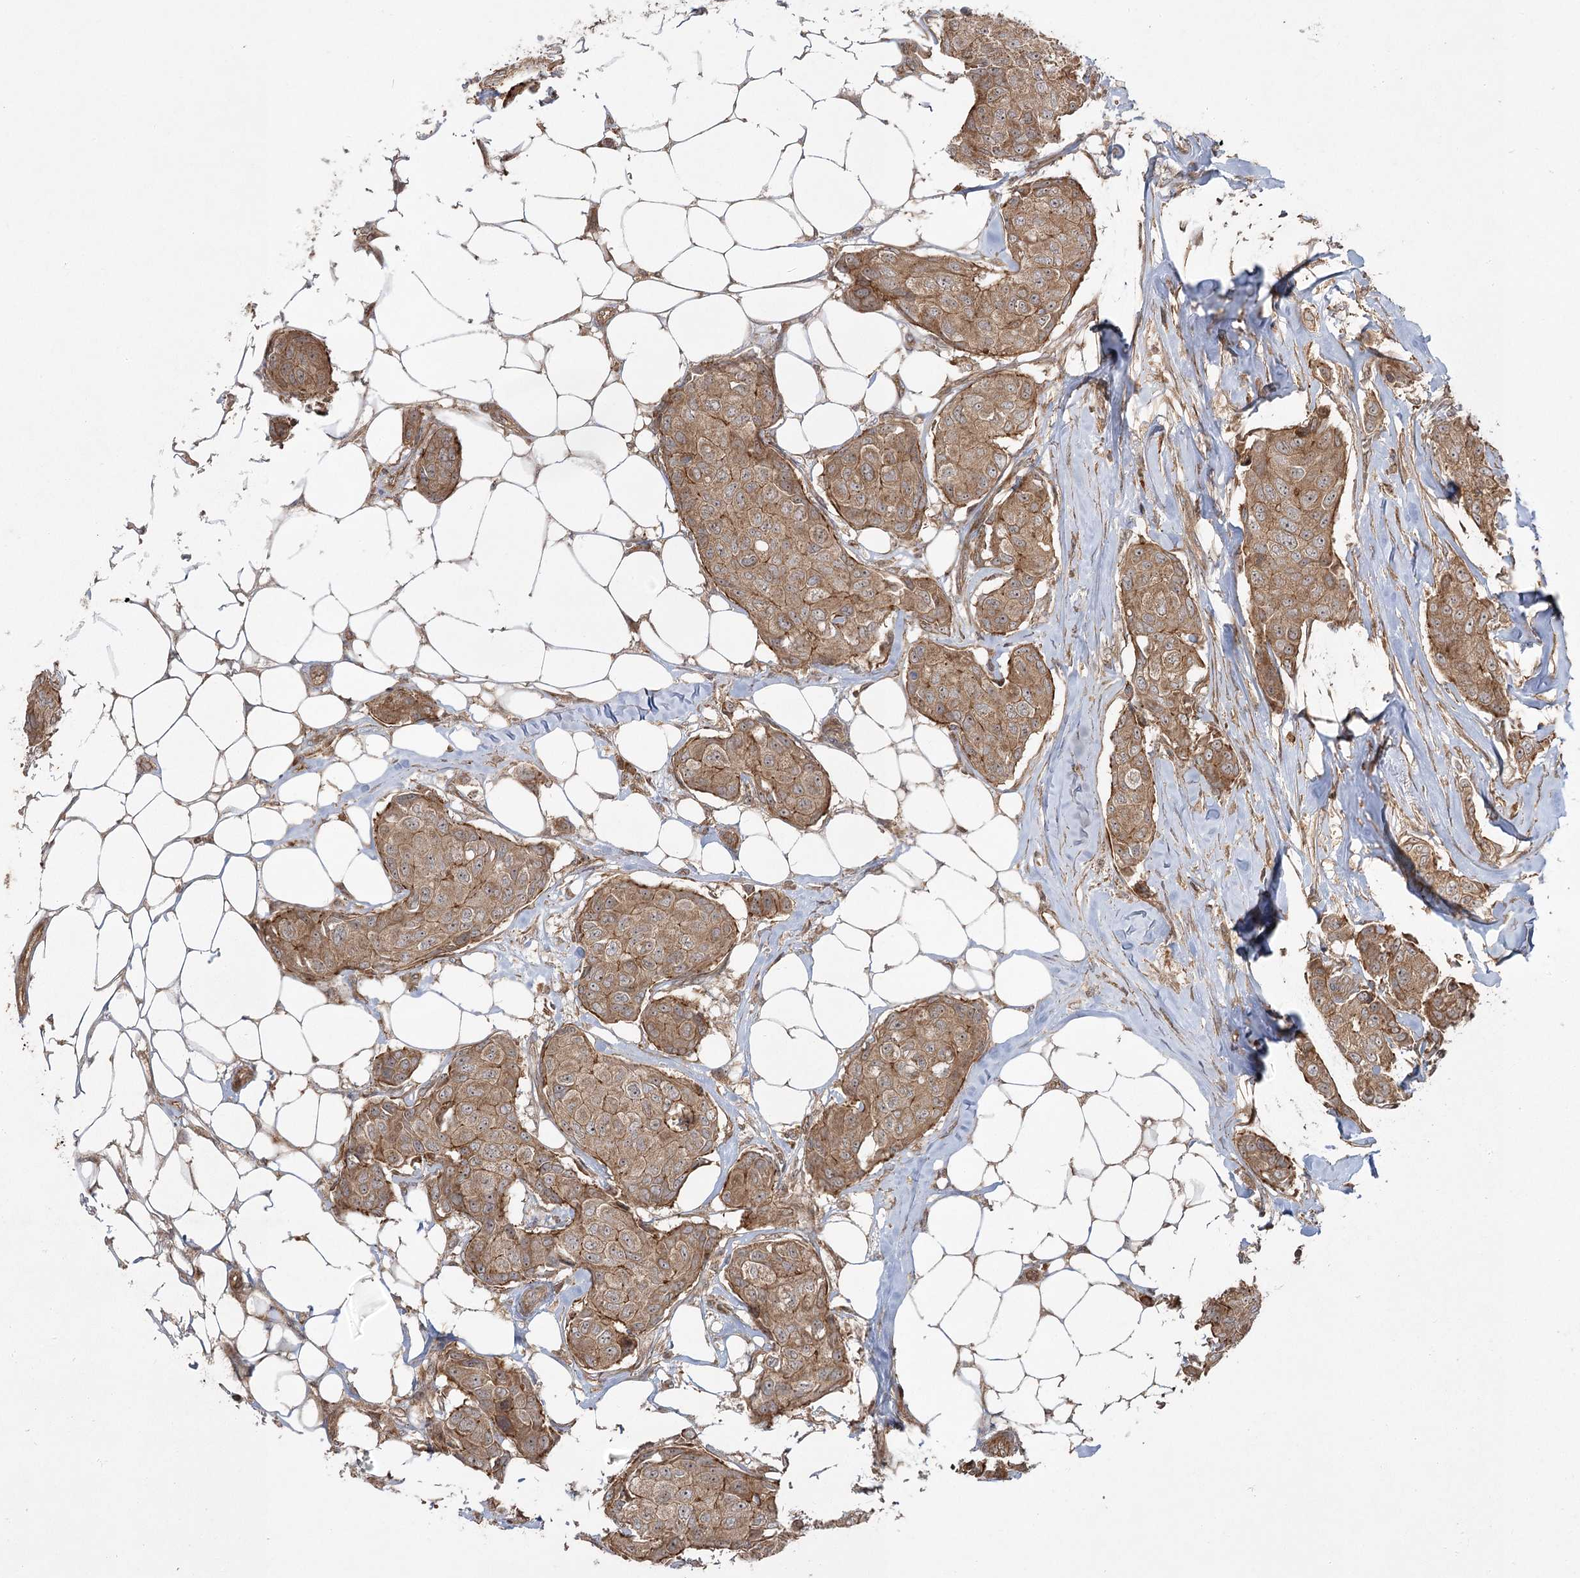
{"staining": {"intensity": "moderate", "quantity": ">75%", "location": "cytoplasmic/membranous"}, "tissue": "breast cancer", "cell_type": "Tumor cells", "image_type": "cancer", "snomed": [{"axis": "morphology", "description": "Duct carcinoma"}, {"axis": "topography", "description": "Breast"}], "caption": "Breast cancer stained with a brown dye displays moderate cytoplasmic/membranous positive expression in approximately >75% of tumor cells.", "gene": "CPLANE1", "patient": {"sex": "female", "age": 80}}